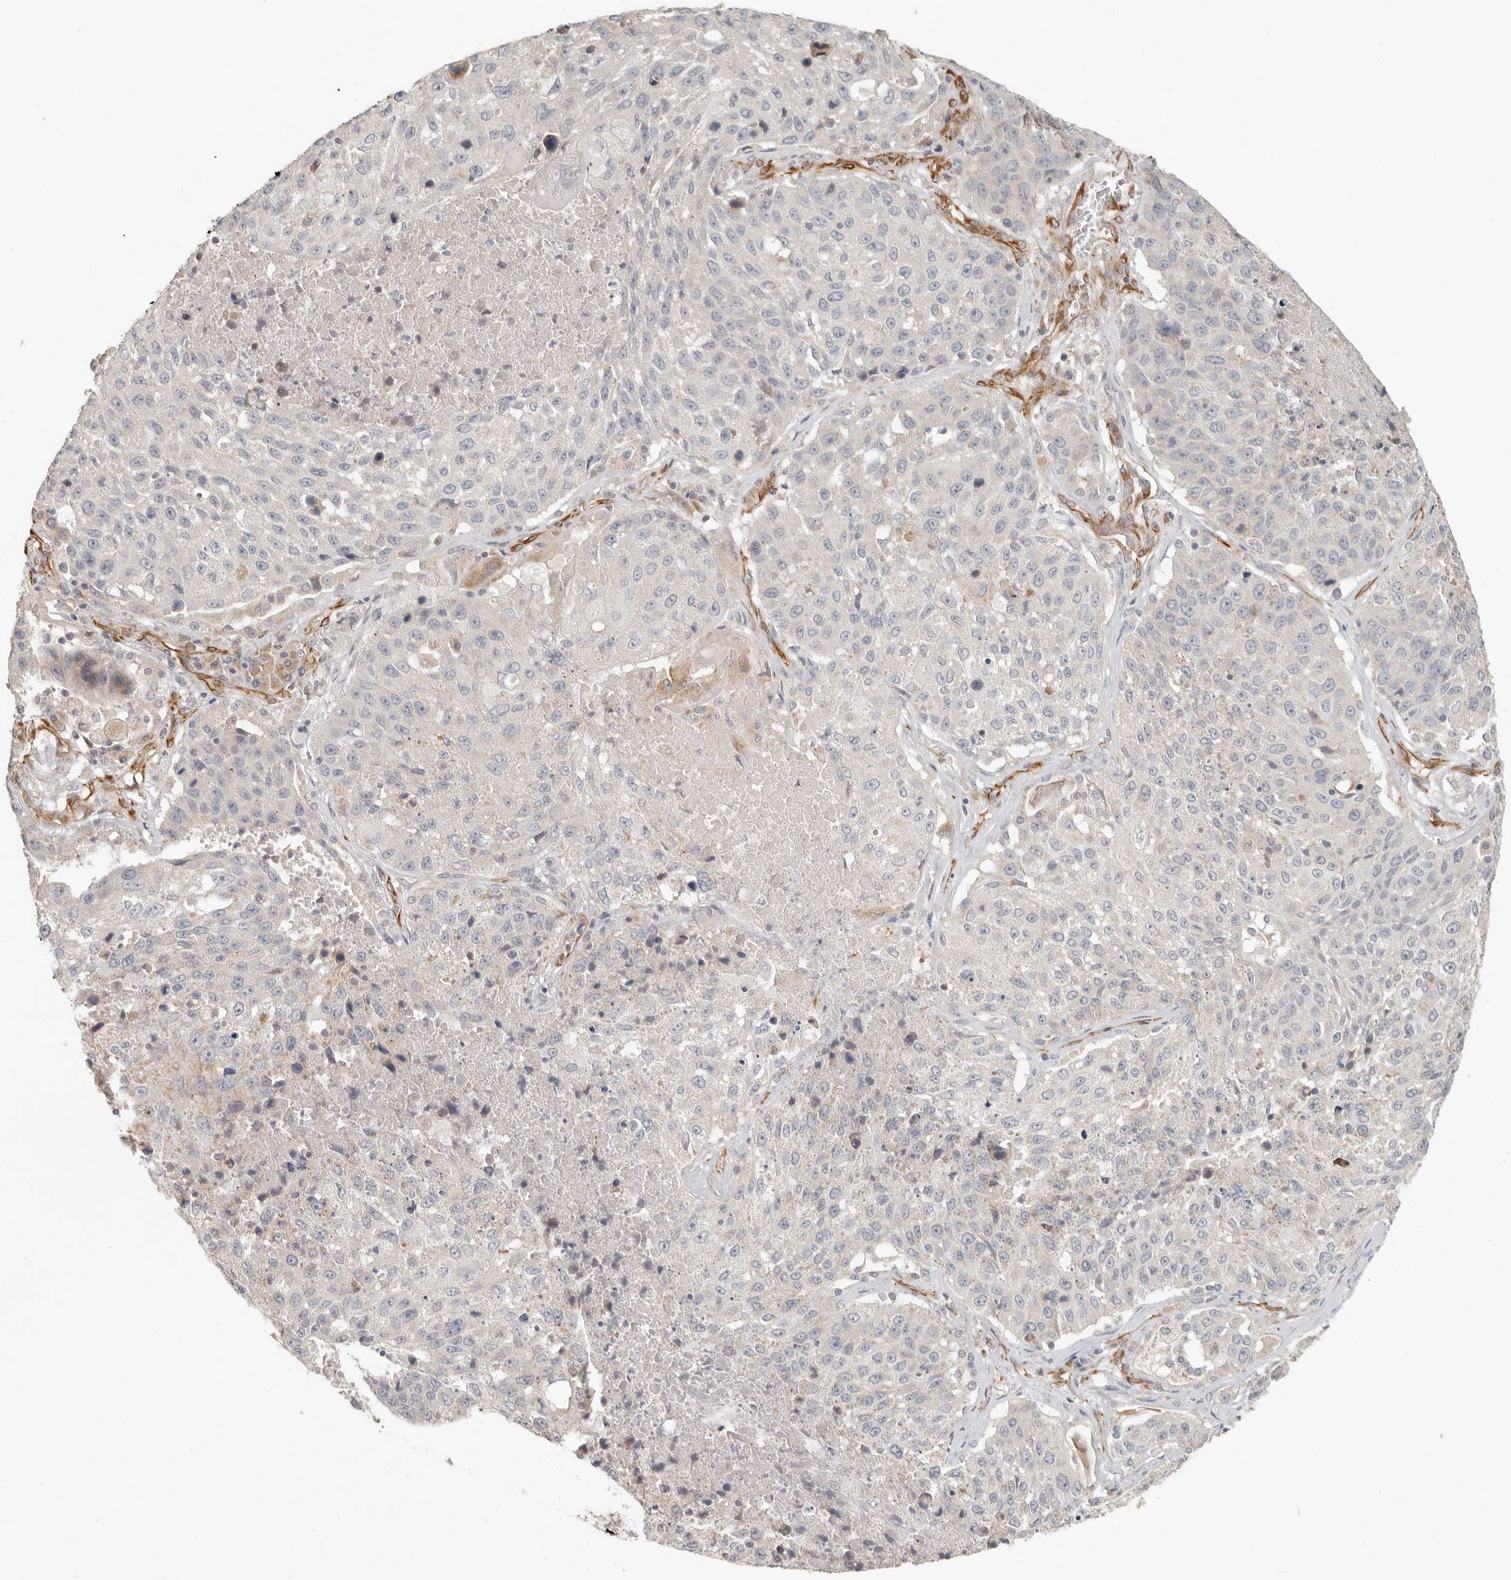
{"staining": {"intensity": "negative", "quantity": "none", "location": "none"}, "tissue": "lung cancer", "cell_type": "Tumor cells", "image_type": "cancer", "snomed": [{"axis": "morphology", "description": "Squamous cell carcinoma, NOS"}, {"axis": "topography", "description": "Lung"}], "caption": "An IHC photomicrograph of lung cancer is shown. There is no staining in tumor cells of lung cancer.", "gene": "SPRING1", "patient": {"sex": "male", "age": 61}}